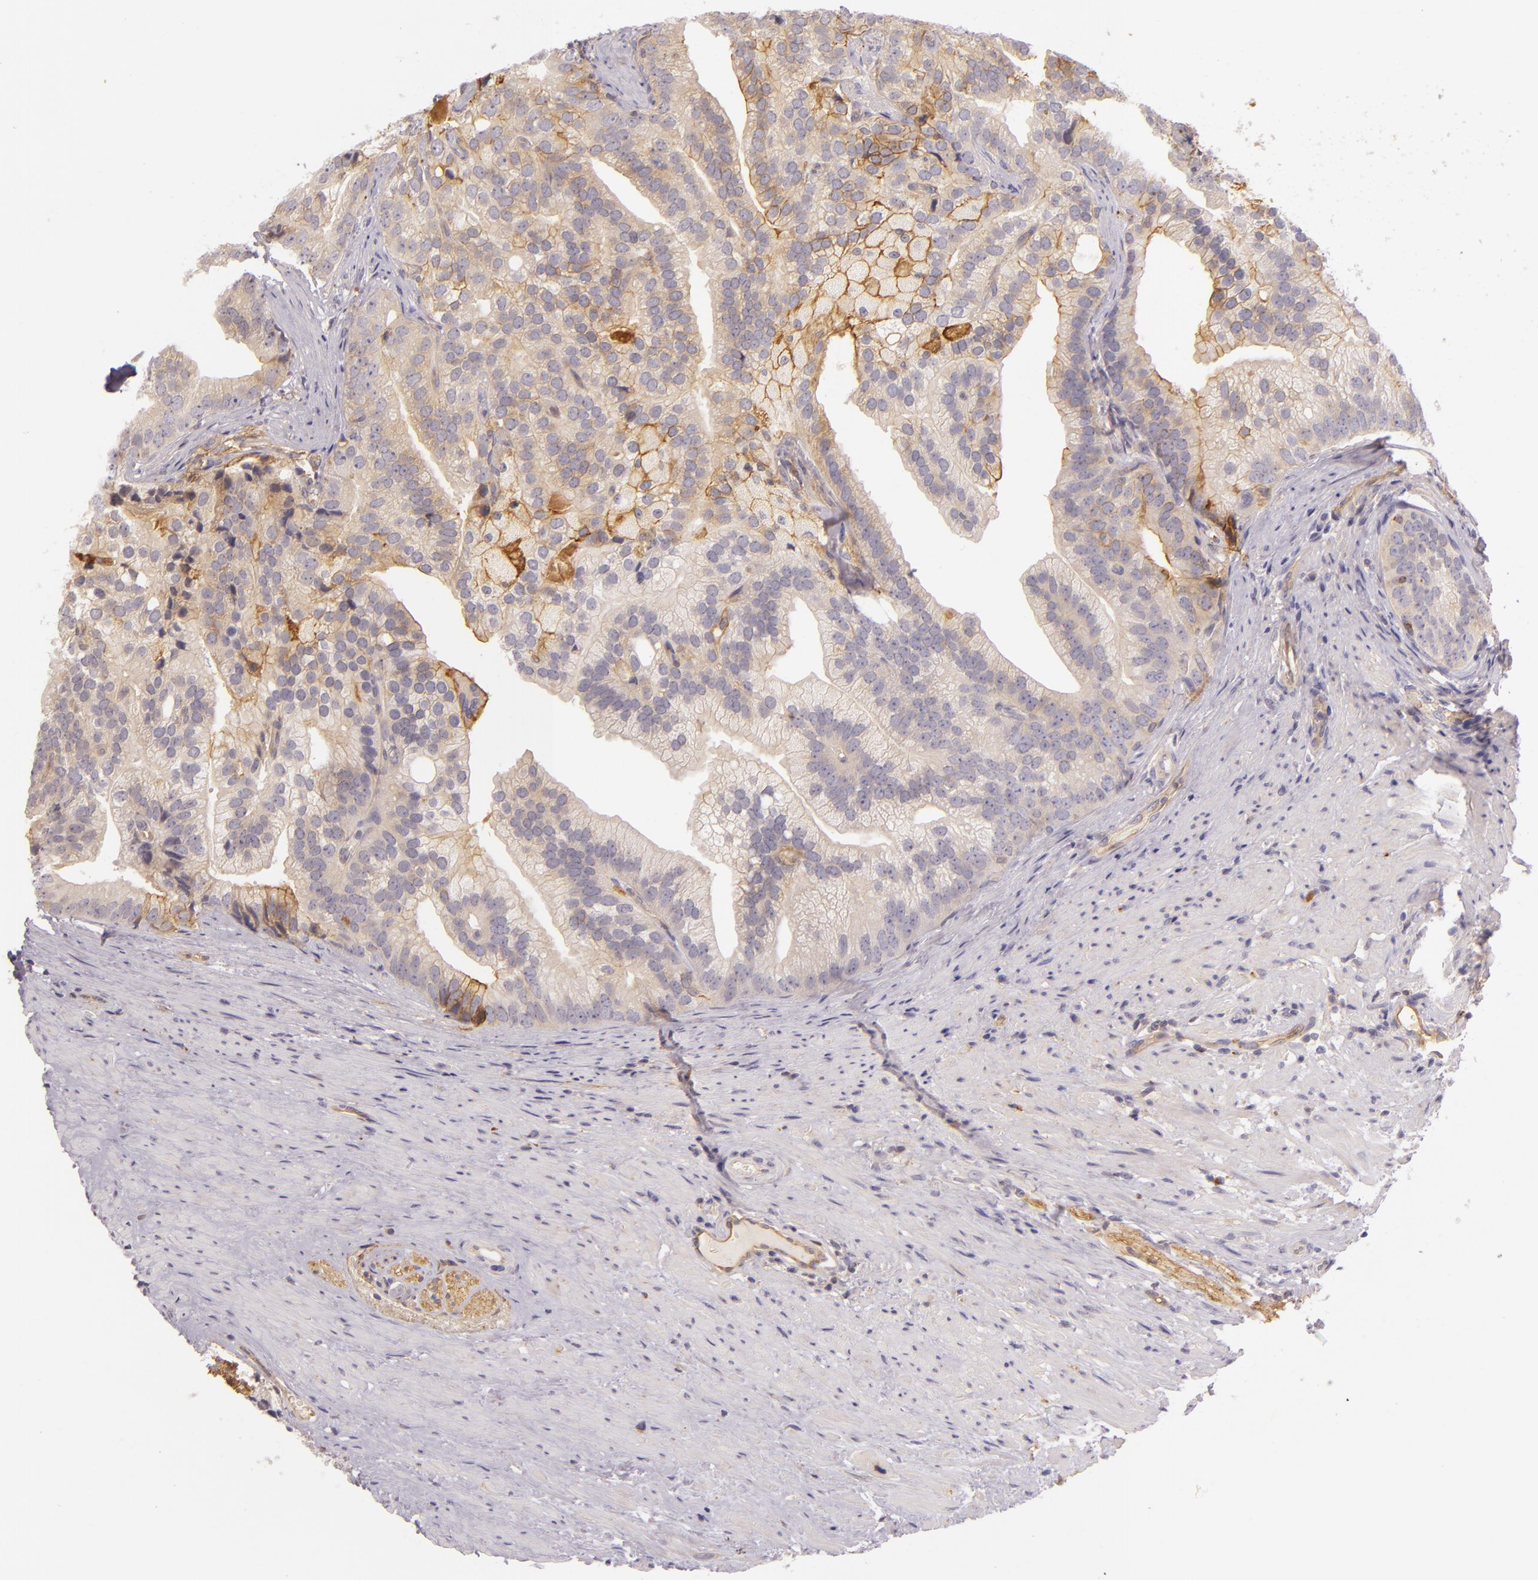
{"staining": {"intensity": "weak", "quantity": "25%-75%", "location": "cytoplasmic/membranous"}, "tissue": "prostate cancer", "cell_type": "Tumor cells", "image_type": "cancer", "snomed": [{"axis": "morphology", "description": "Adenocarcinoma, Low grade"}, {"axis": "topography", "description": "Prostate"}], "caption": "This micrograph exhibits IHC staining of low-grade adenocarcinoma (prostate), with low weak cytoplasmic/membranous staining in about 25%-75% of tumor cells.", "gene": "CTSF", "patient": {"sex": "male", "age": 71}}